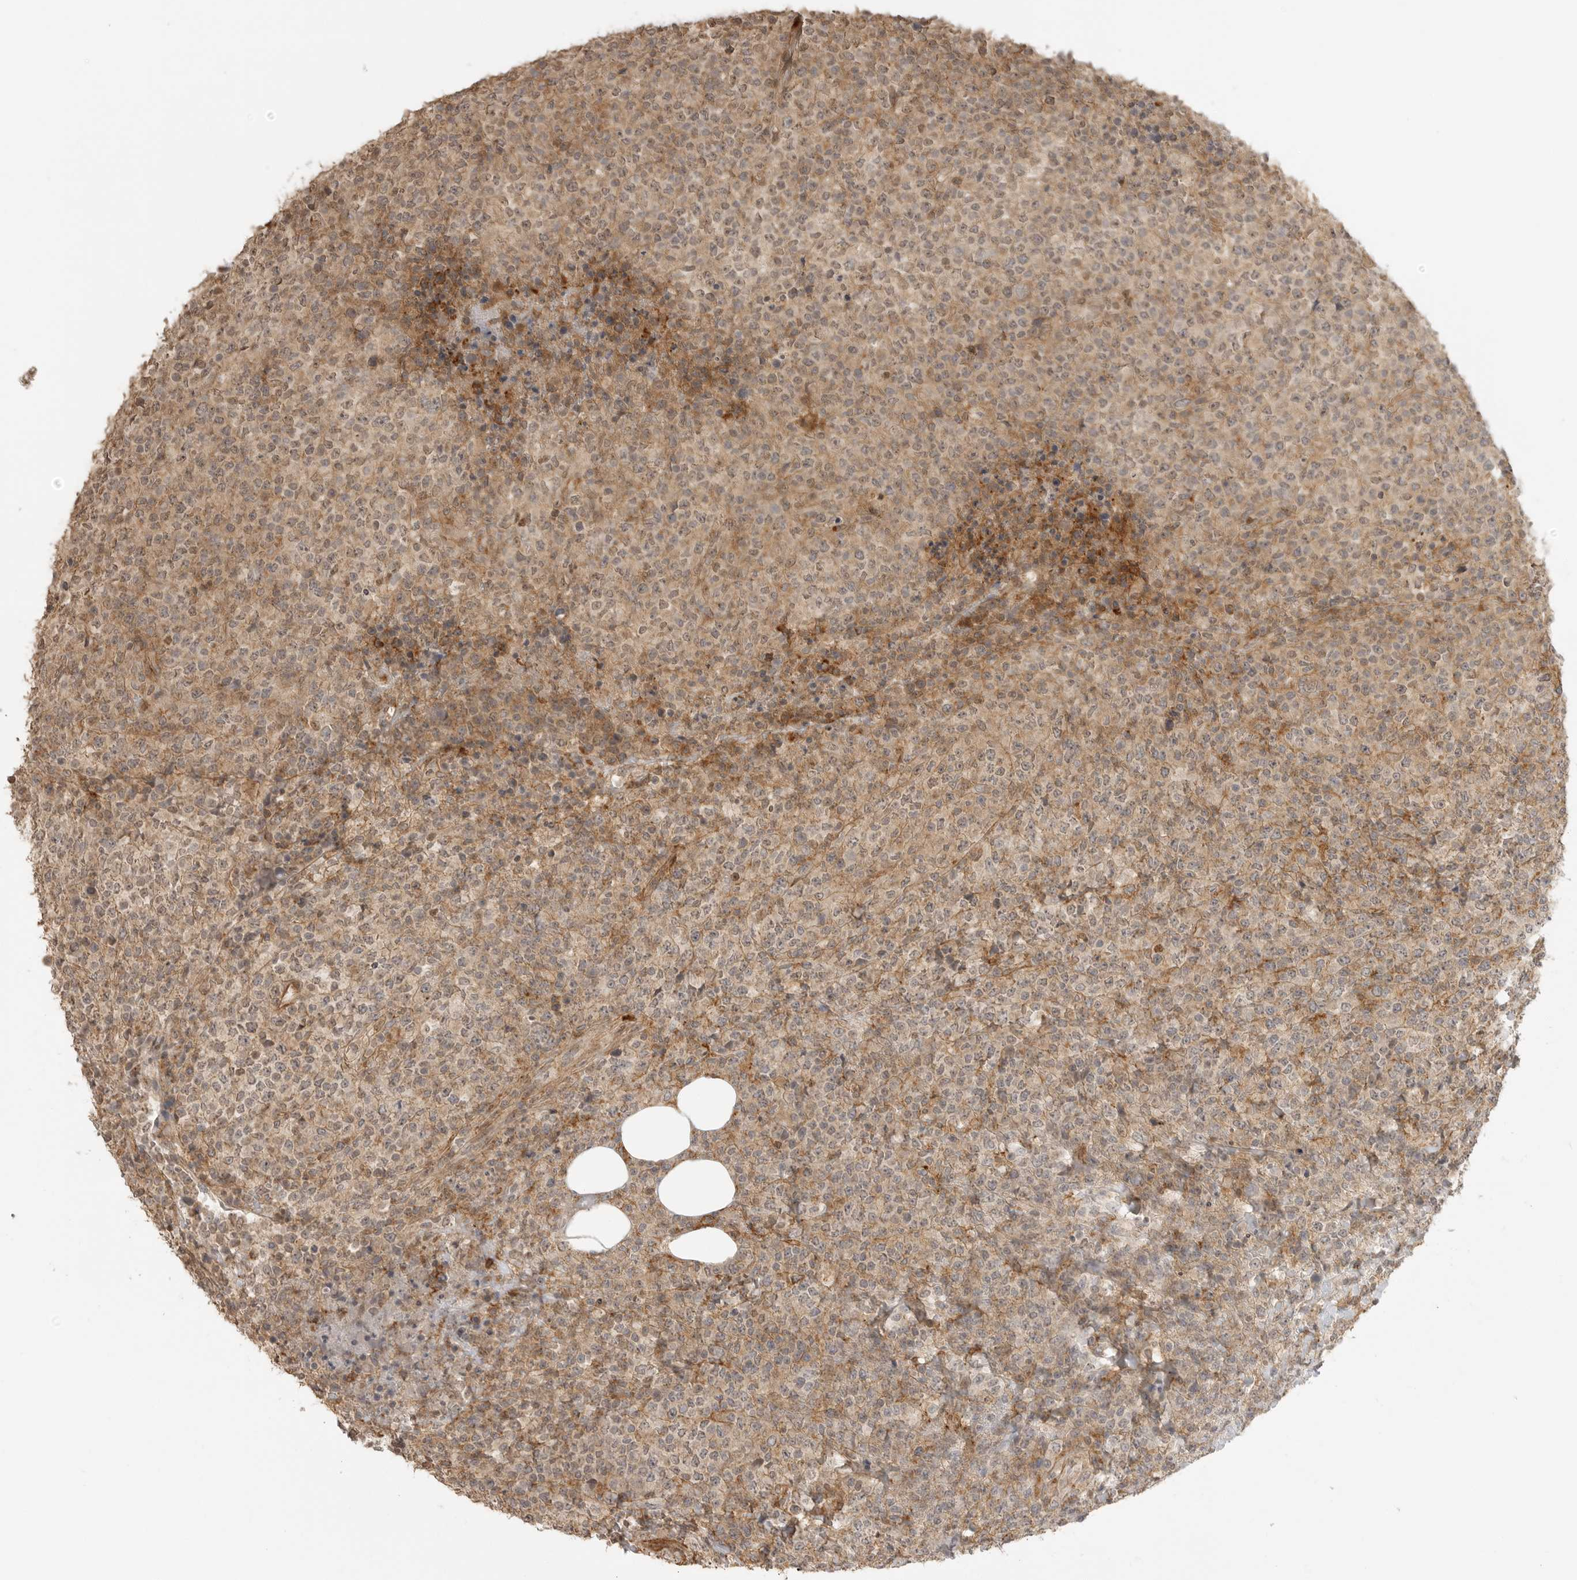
{"staining": {"intensity": "weak", "quantity": "25%-75%", "location": "cytoplasmic/membranous"}, "tissue": "lymphoma", "cell_type": "Tumor cells", "image_type": "cancer", "snomed": [{"axis": "morphology", "description": "Malignant lymphoma, non-Hodgkin's type, High grade"}, {"axis": "topography", "description": "Lymph node"}], "caption": "A histopathology image showing weak cytoplasmic/membranous expression in approximately 25%-75% of tumor cells in lymphoma, as visualized by brown immunohistochemical staining.", "gene": "GPC2", "patient": {"sex": "male", "age": 13}}